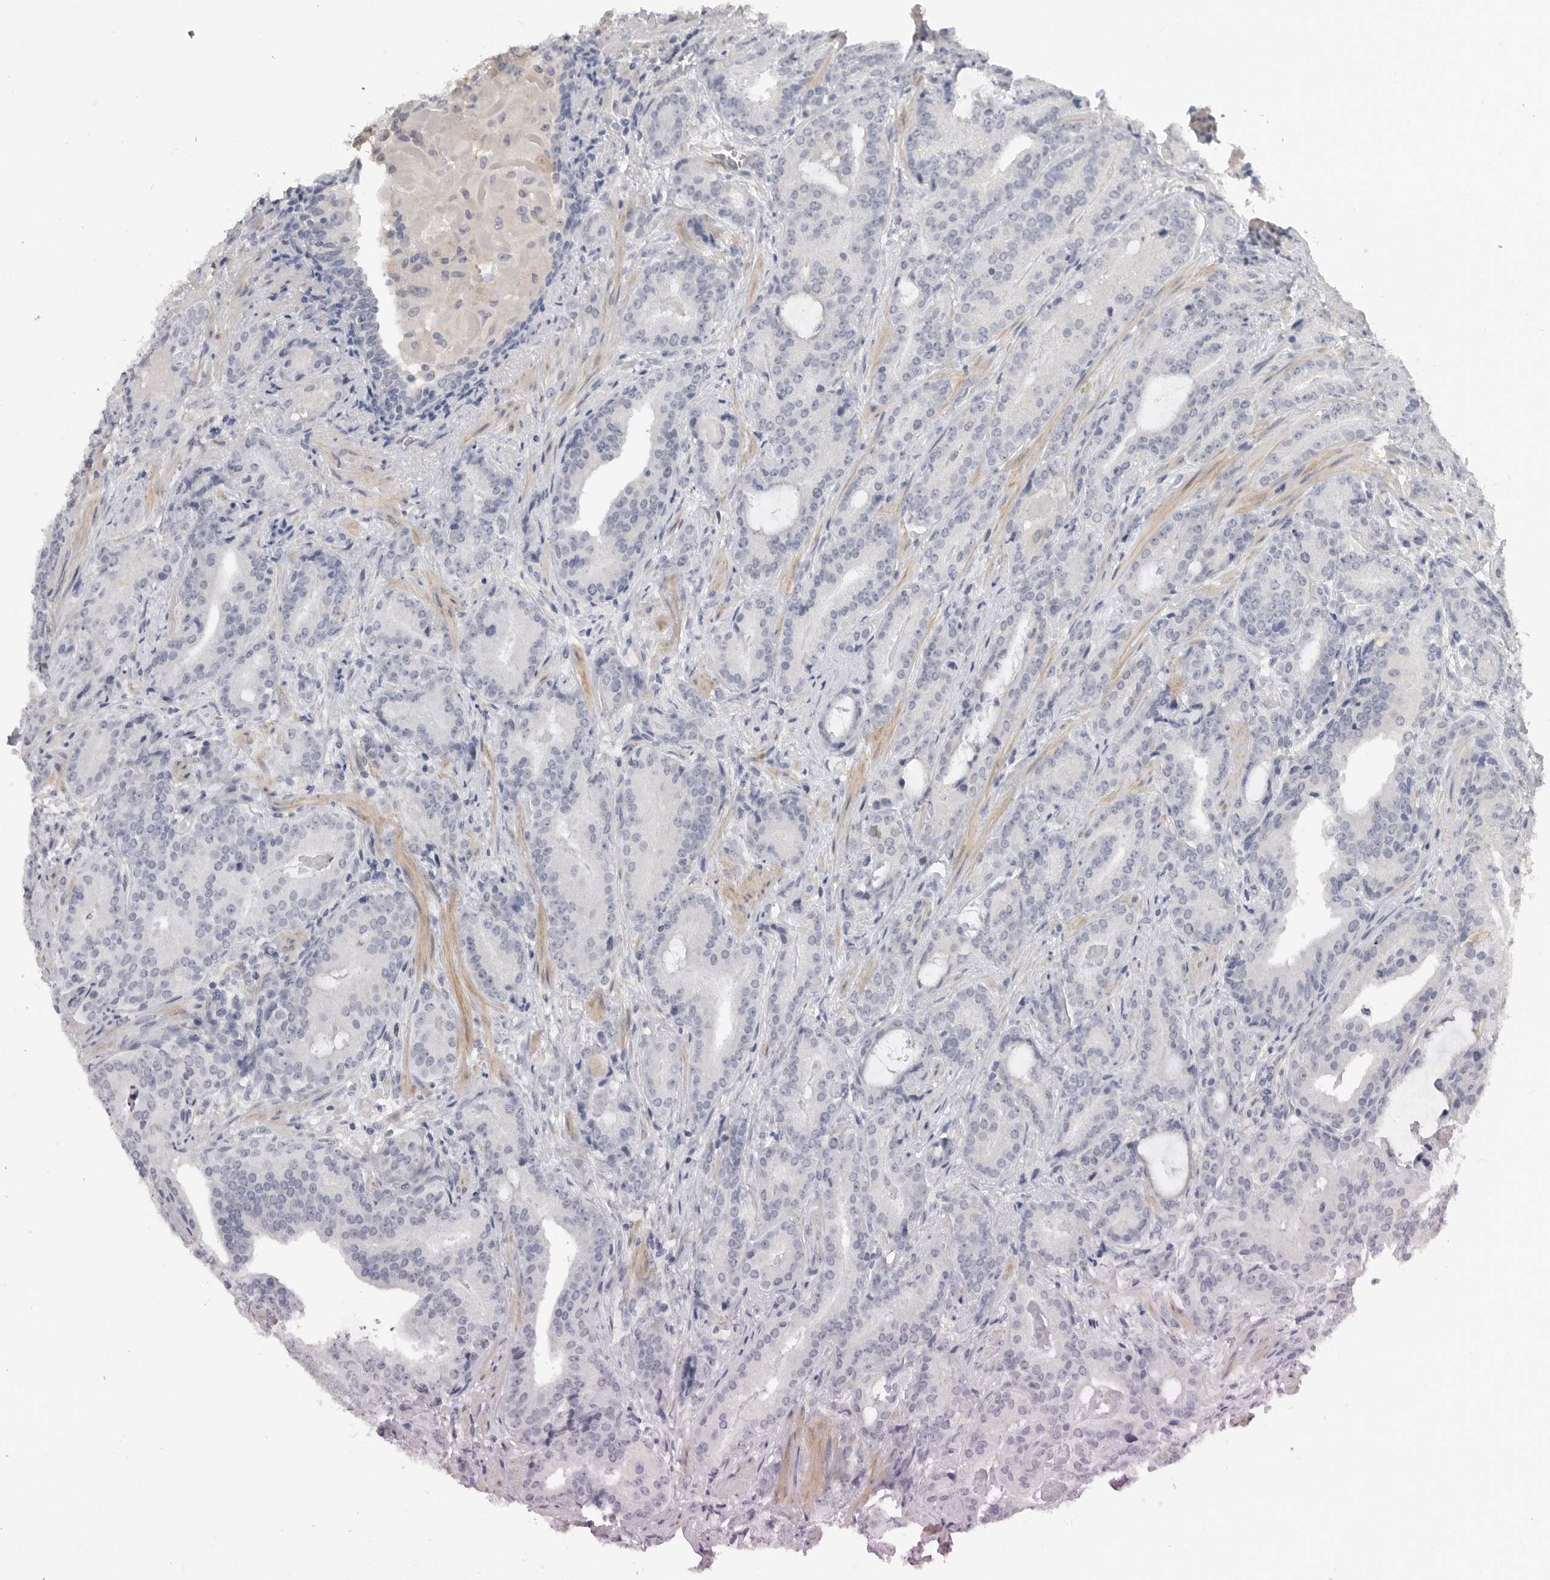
{"staining": {"intensity": "negative", "quantity": "none", "location": "none"}, "tissue": "prostate cancer", "cell_type": "Tumor cells", "image_type": "cancer", "snomed": [{"axis": "morphology", "description": "Adenocarcinoma, Low grade"}, {"axis": "topography", "description": "Prostate"}], "caption": "DAB immunohistochemical staining of human low-grade adenocarcinoma (prostate) shows no significant expression in tumor cells.", "gene": "PLEKHF1", "patient": {"sex": "male", "age": 67}}